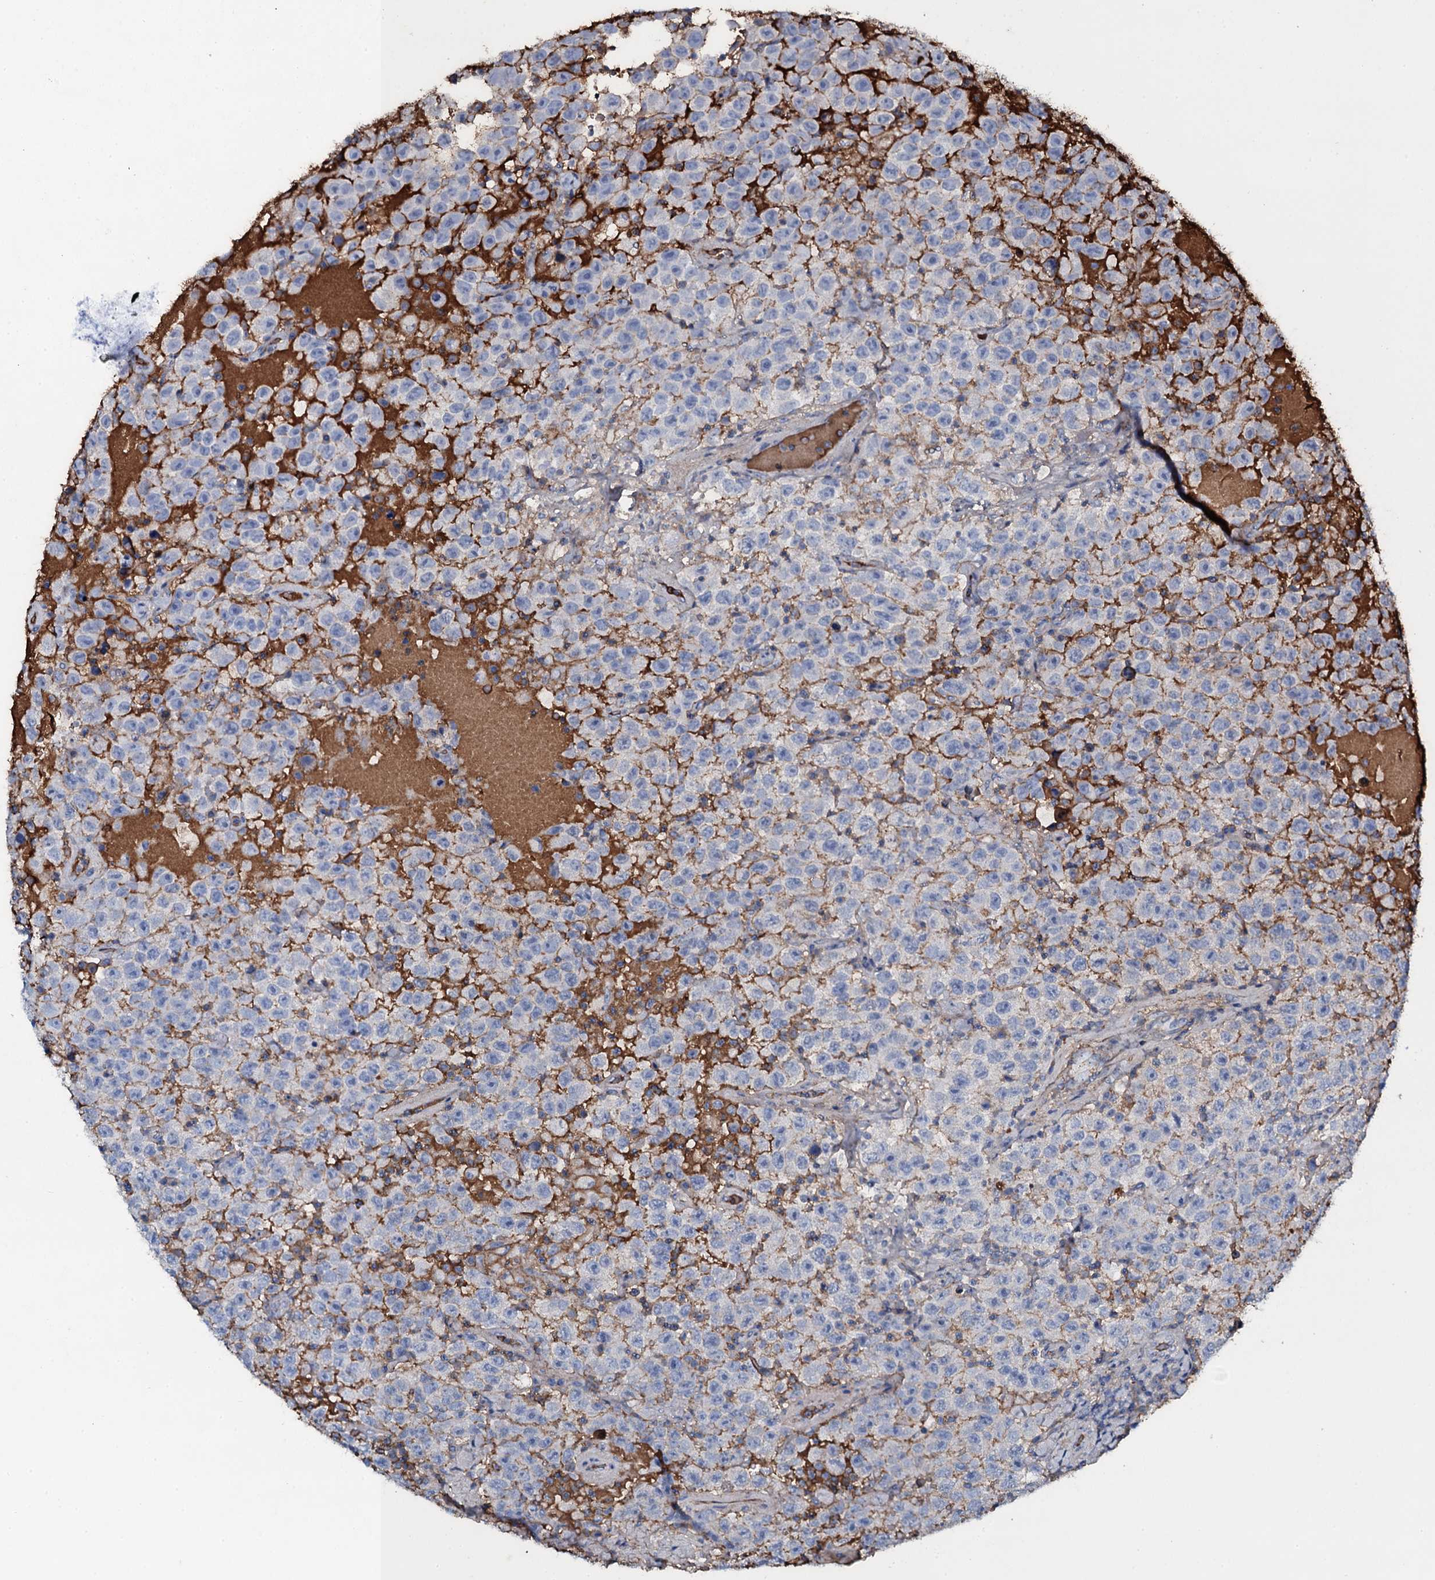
{"staining": {"intensity": "negative", "quantity": "none", "location": "none"}, "tissue": "testis cancer", "cell_type": "Tumor cells", "image_type": "cancer", "snomed": [{"axis": "morphology", "description": "Seminoma, NOS"}, {"axis": "topography", "description": "Testis"}], "caption": "High magnification brightfield microscopy of testis cancer stained with DAB (3,3'-diaminobenzidine) (brown) and counterstained with hematoxylin (blue): tumor cells show no significant expression.", "gene": "EDN1", "patient": {"sex": "male", "age": 41}}